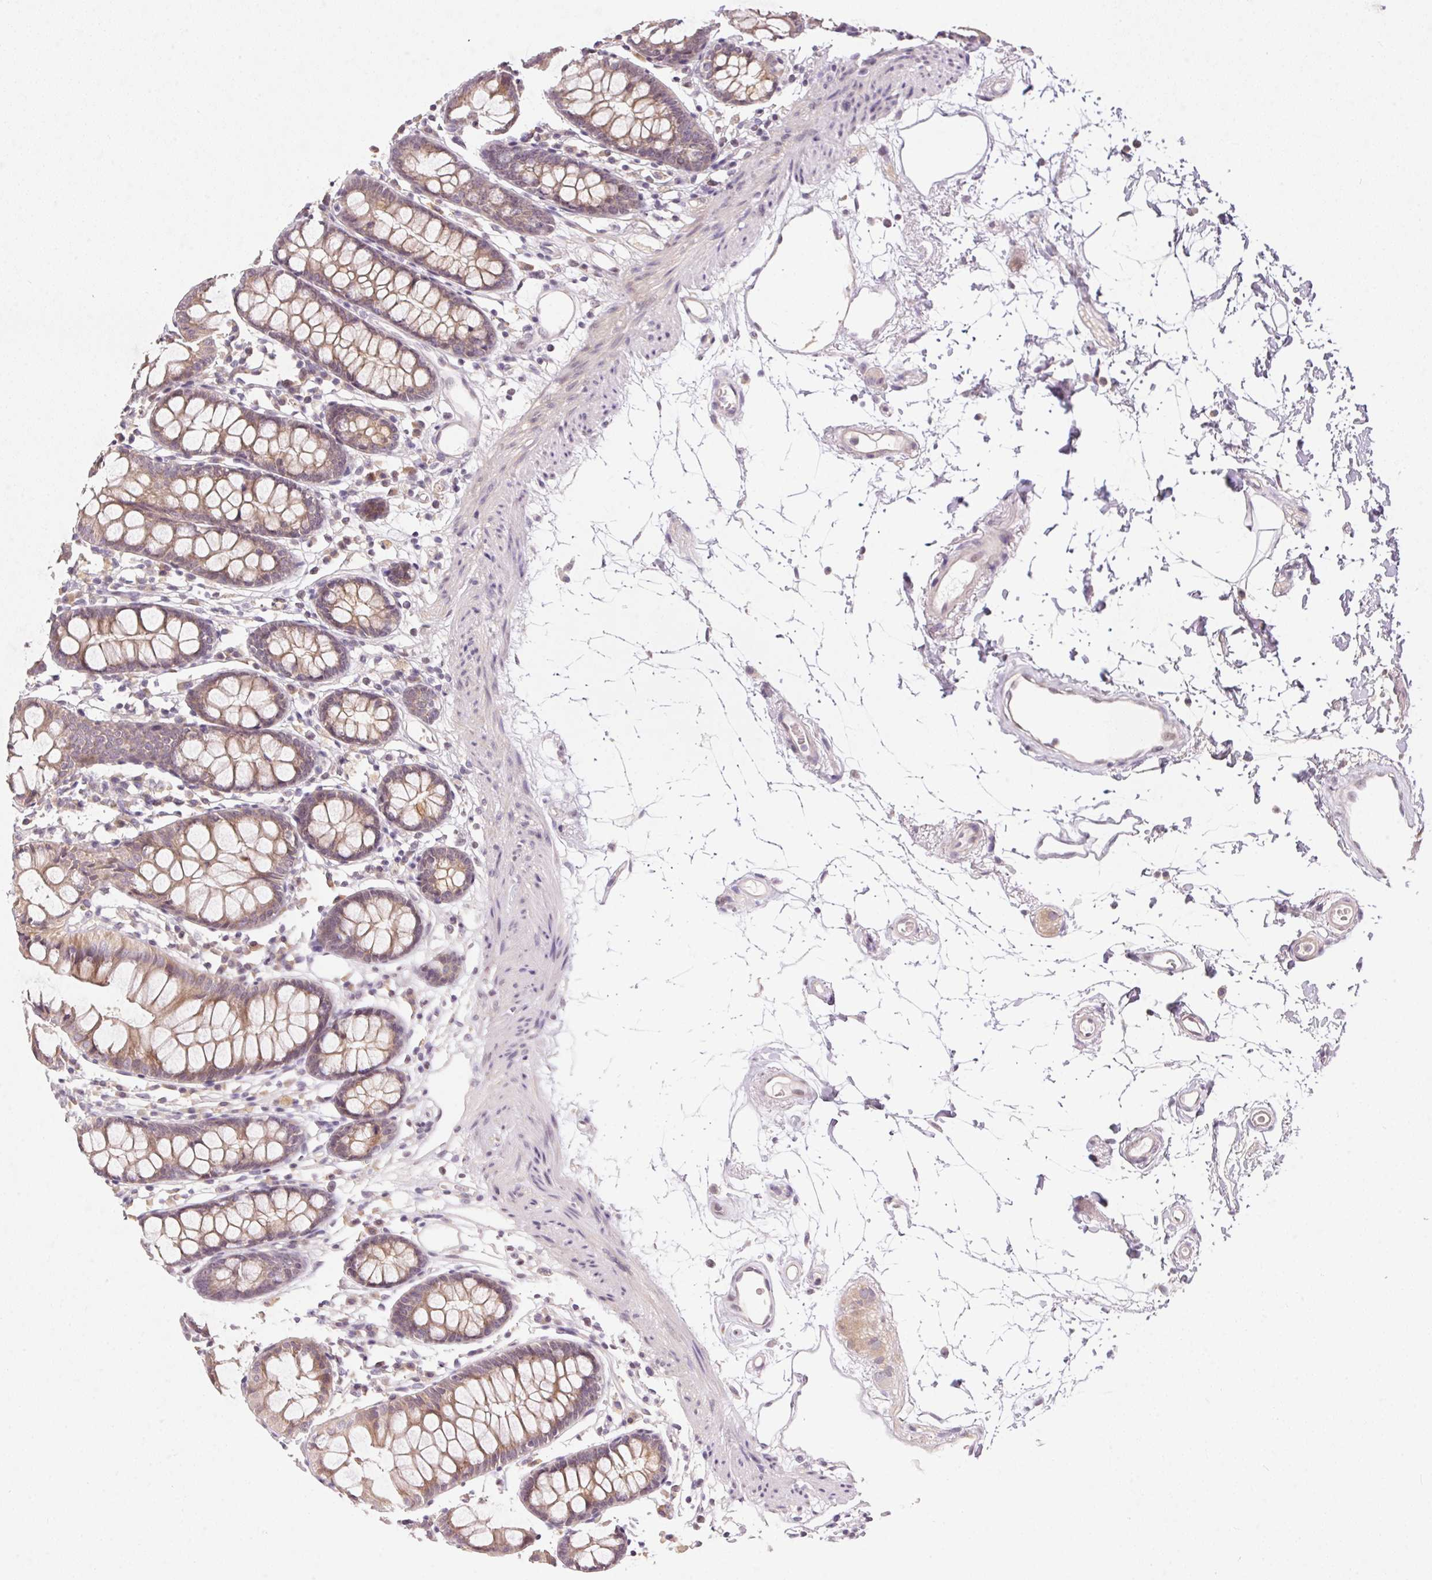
{"staining": {"intensity": "weak", "quantity": "25%-75%", "location": "cytoplasmic/membranous"}, "tissue": "colon", "cell_type": "Endothelial cells", "image_type": "normal", "snomed": [{"axis": "morphology", "description": "Normal tissue, NOS"}, {"axis": "topography", "description": "Colon"}], "caption": "Immunohistochemistry (DAB) staining of unremarkable colon shows weak cytoplasmic/membranous protein positivity in about 25%-75% of endothelial cells. (IHC, brightfield microscopy, high magnification).", "gene": "TTC23L", "patient": {"sex": "female", "age": 84}}